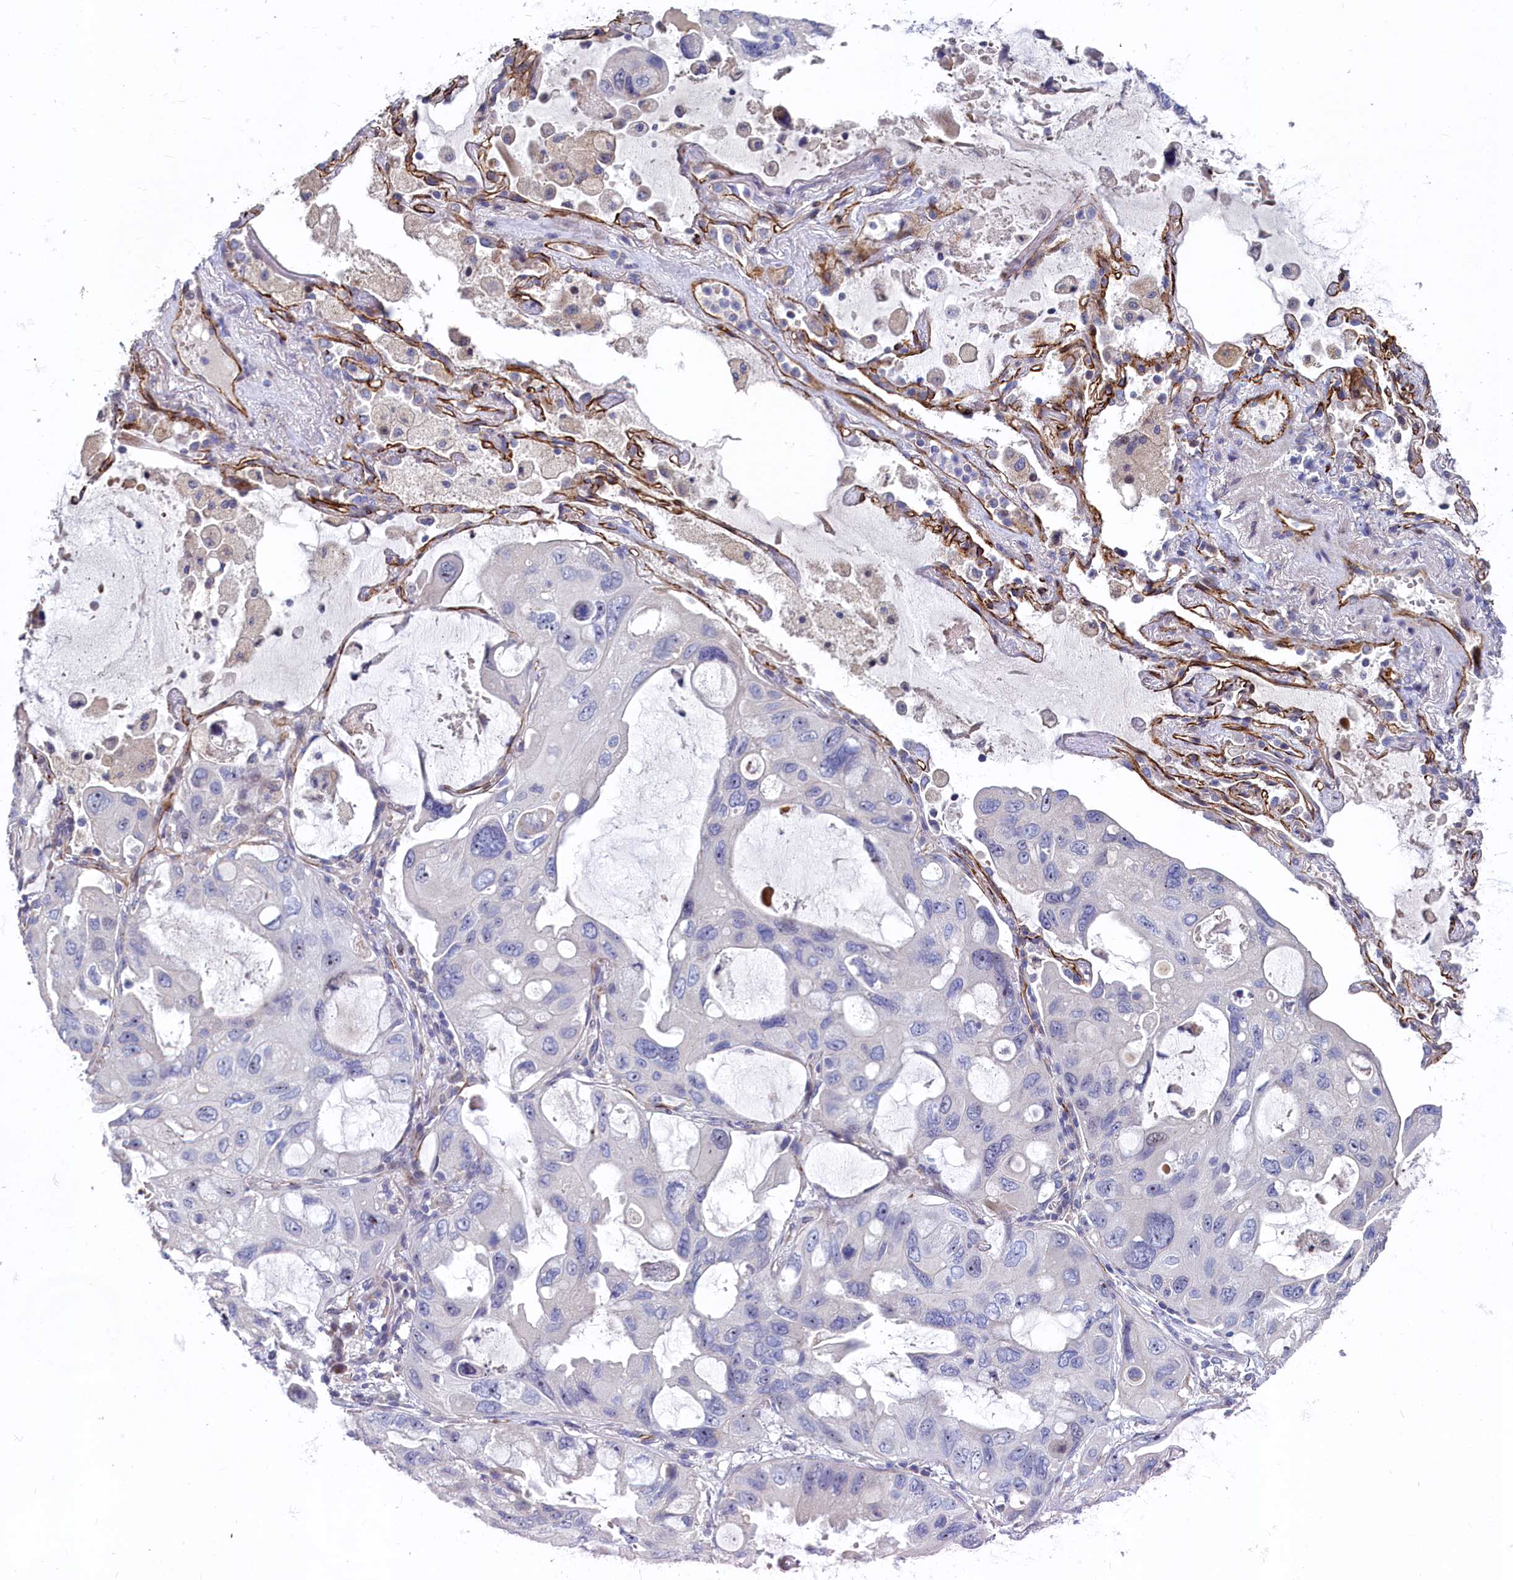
{"staining": {"intensity": "negative", "quantity": "none", "location": "none"}, "tissue": "lung cancer", "cell_type": "Tumor cells", "image_type": "cancer", "snomed": [{"axis": "morphology", "description": "Squamous cell carcinoma, NOS"}, {"axis": "topography", "description": "Lung"}], "caption": "This is an immunohistochemistry image of human squamous cell carcinoma (lung). There is no staining in tumor cells.", "gene": "ASXL3", "patient": {"sex": "female", "age": 73}}